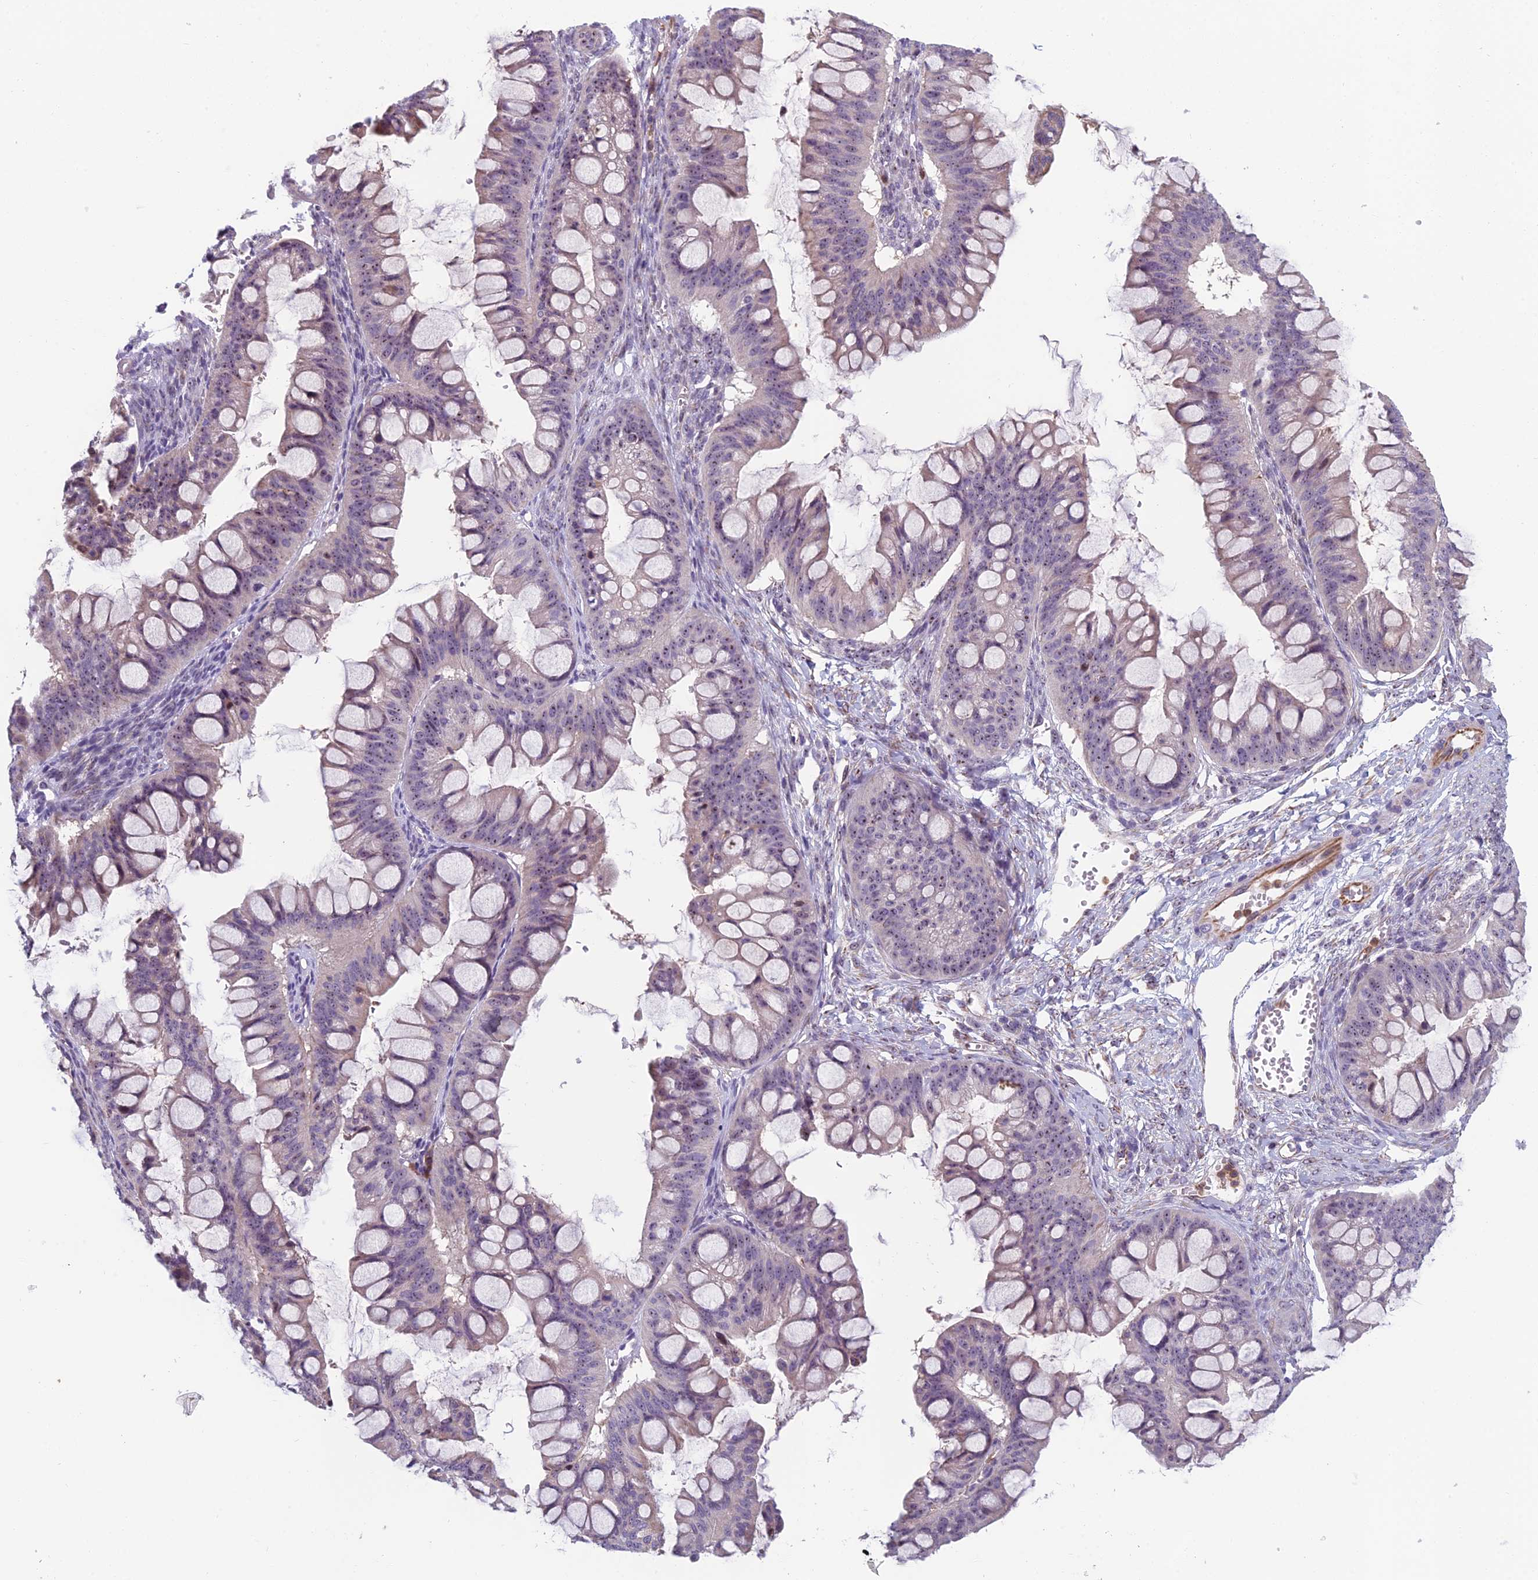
{"staining": {"intensity": "weak", "quantity": "25%-75%", "location": "cytoplasmic/membranous,nuclear"}, "tissue": "ovarian cancer", "cell_type": "Tumor cells", "image_type": "cancer", "snomed": [{"axis": "morphology", "description": "Cystadenocarcinoma, mucinous, NOS"}, {"axis": "topography", "description": "Ovary"}], "caption": "Immunohistochemistry (IHC) of human mucinous cystadenocarcinoma (ovarian) demonstrates low levels of weak cytoplasmic/membranous and nuclear staining in approximately 25%-75% of tumor cells.", "gene": "NOC2L", "patient": {"sex": "female", "age": 73}}